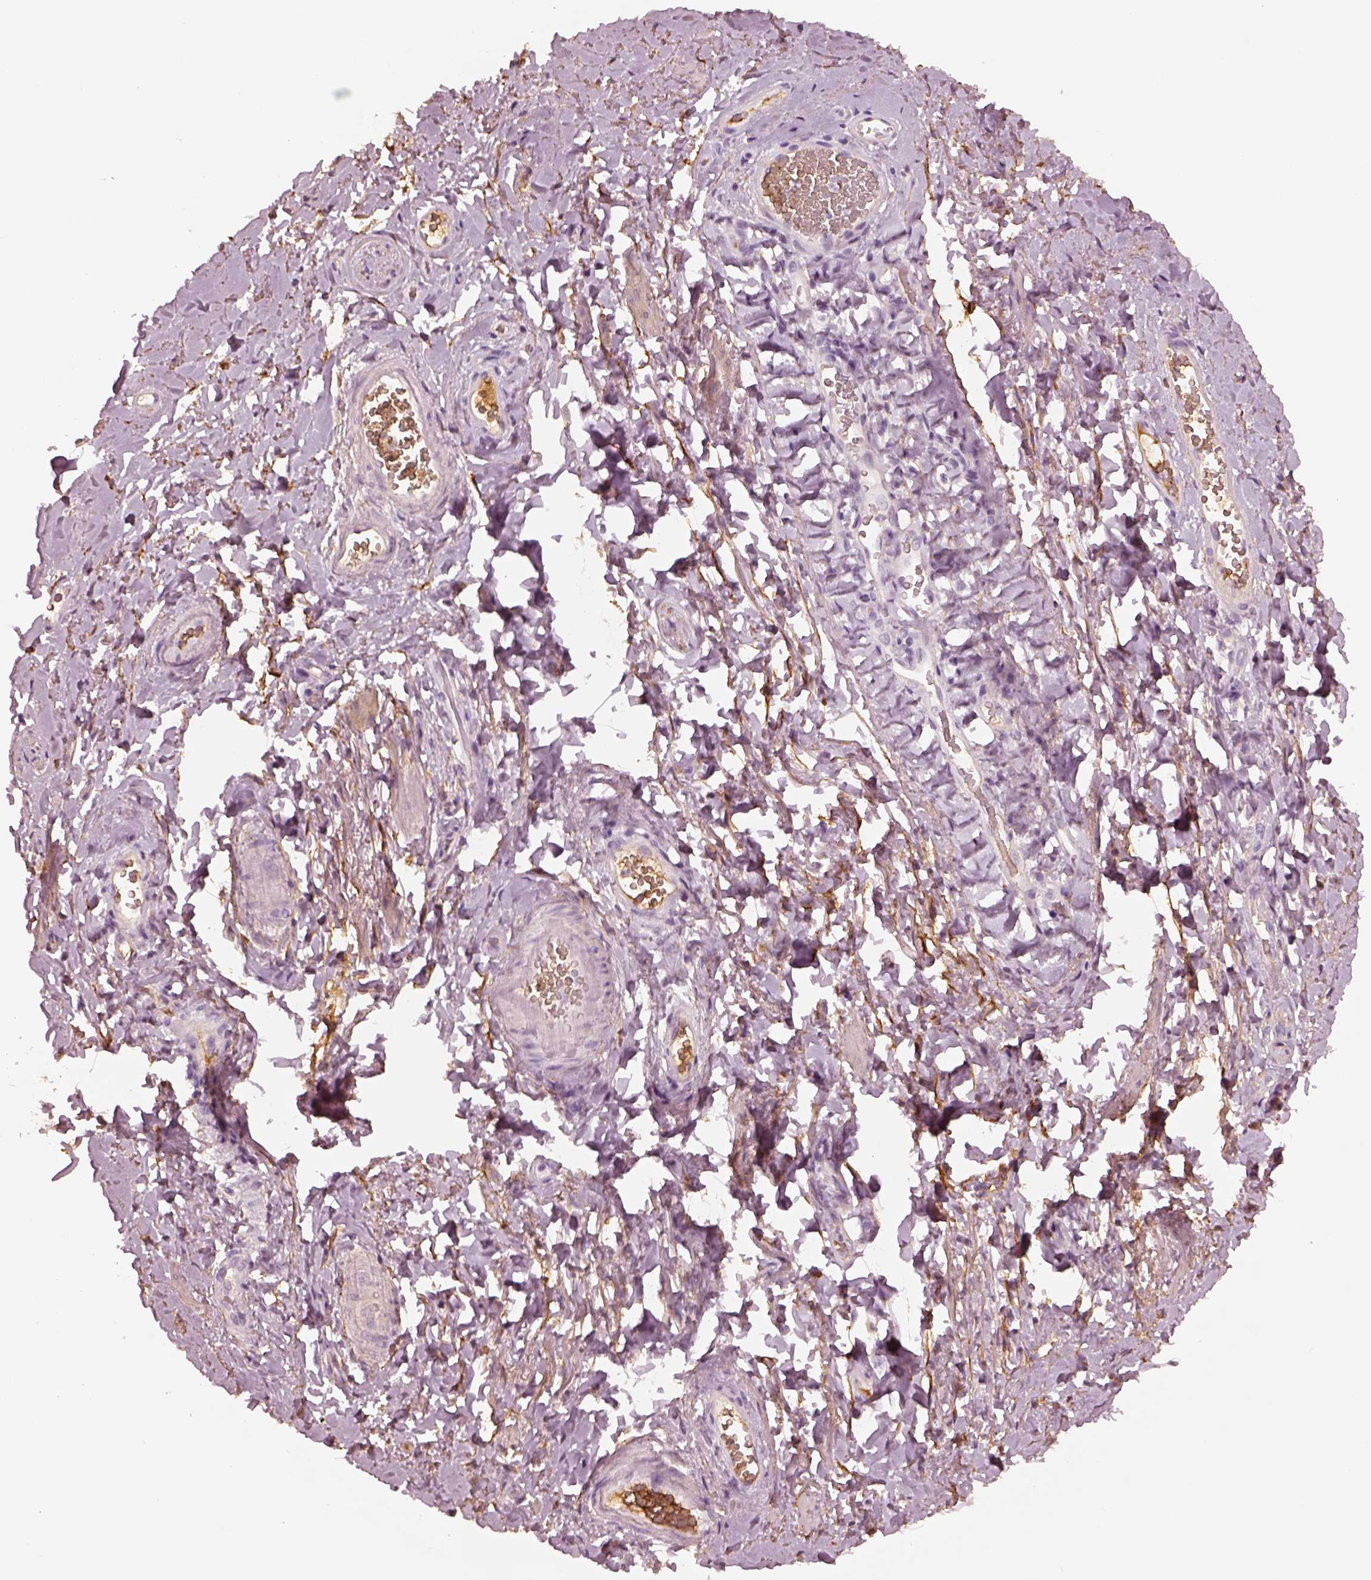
{"staining": {"intensity": "negative", "quantity": "none", "location": "none"}, "tissue": "adipose tissue", "cell_type": "Adipocytes", "image_type": "normal", "snomed": [{"axis": "morphology", "description": "Normal tissue, NOS"}, {"axis": "topography", "description": "Anal"}, {"axis": "topography", "description": "Peripheral nerve tissue"}], "caption": "DAB (3,3'-diaminobenzidine) immunohistochemical staining of benign adipose tissue displays no significant positivity in adipocytes. Nuclei are stained in blue.", "gene": "TRIM69", "patient": {"sex": "male", "age": 53}}